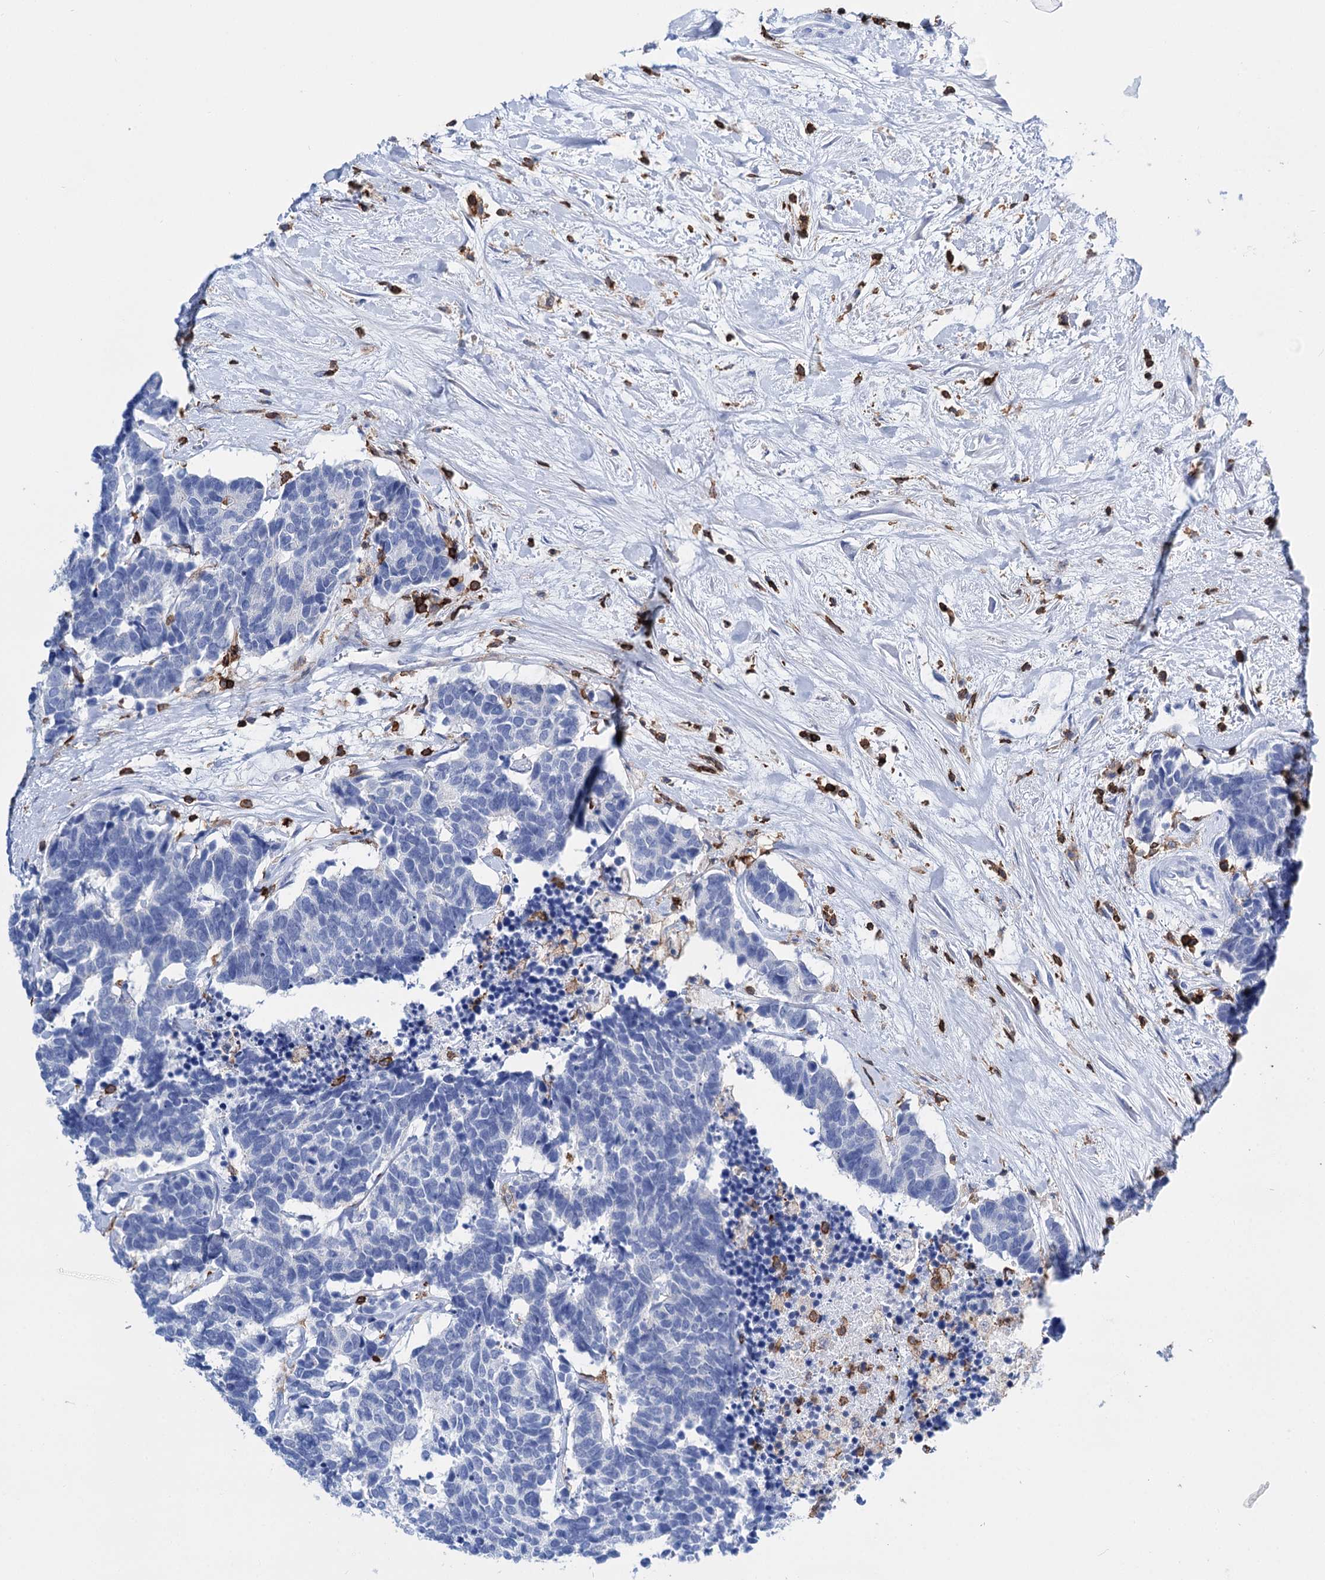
{"staining": {"intensity": "negative", "quantity": "none", "location": "none"}, "tissue": "carcinoid", "cell_type": "Tumor cells", "image_type": "cancer", "snomed": [{"axis": "morphology", "description": "Carcinoma, NOS"}, {"axis": "morphology", "description": "Carcinoid, malignant, NOS"}, {"axis": "topography", "description": "Urinary bladder"}], "caption": "Tumor cells show no significant protein expression in carcinoma.", "gene": "DEF6", "patient": {"sex": "male", "age": 57}}